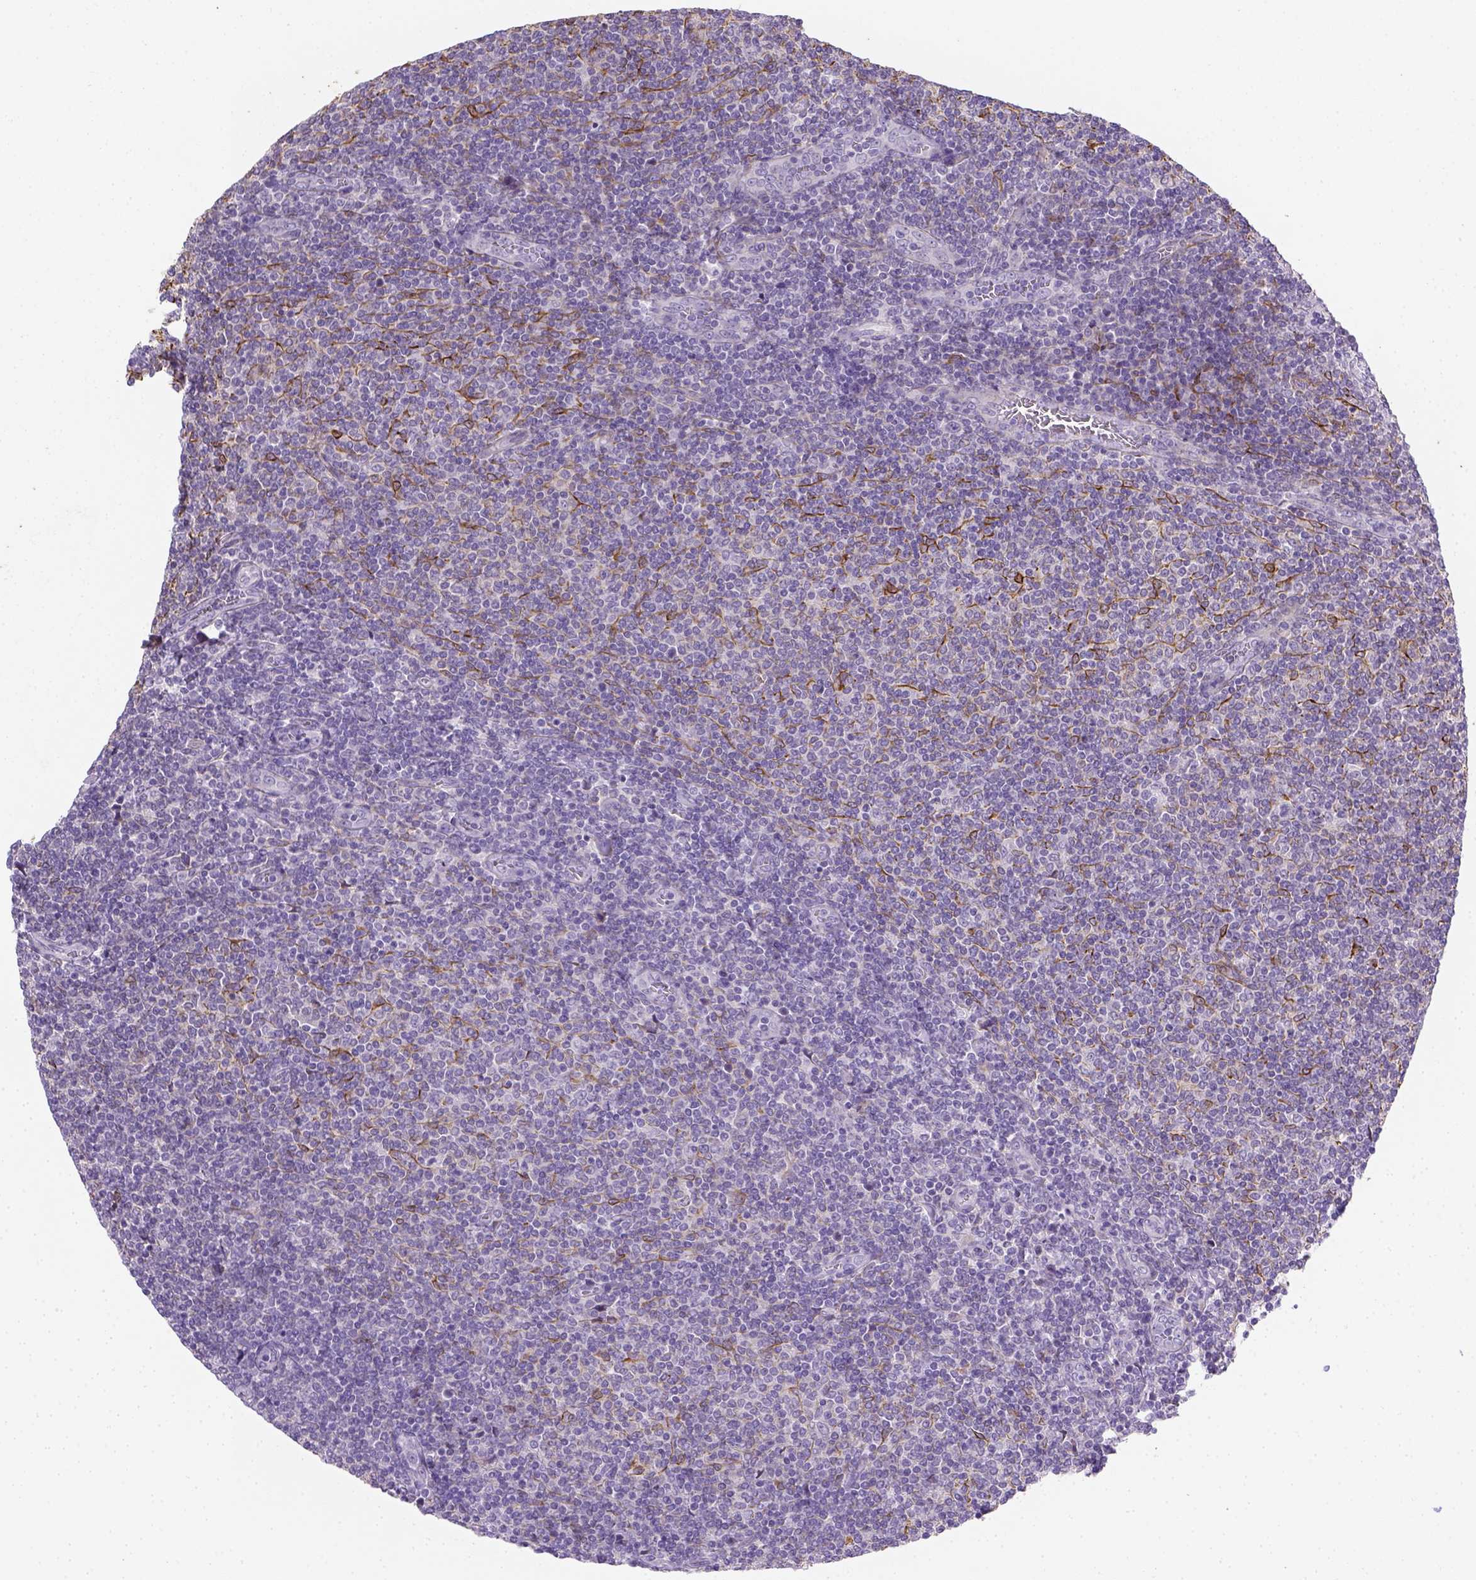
{"staining": {"intensity": "negative", "quantity": "none", "location": "none"}, "tissue": "lymphoma", "cell_type": "Tumor cells", "image_type": "cancer", "snomed": [{"axis": "morphology", "description": "Malignant lymphoma, non-Hodgkin's type, Low grade"}, {"axis": "topography", "description": "Lymph node"}], "caption": "Tumor cells show no significant protein expression in lymphoma.", "gene": "CACNB1", "patient": {"sex": "male", "age": 52}}